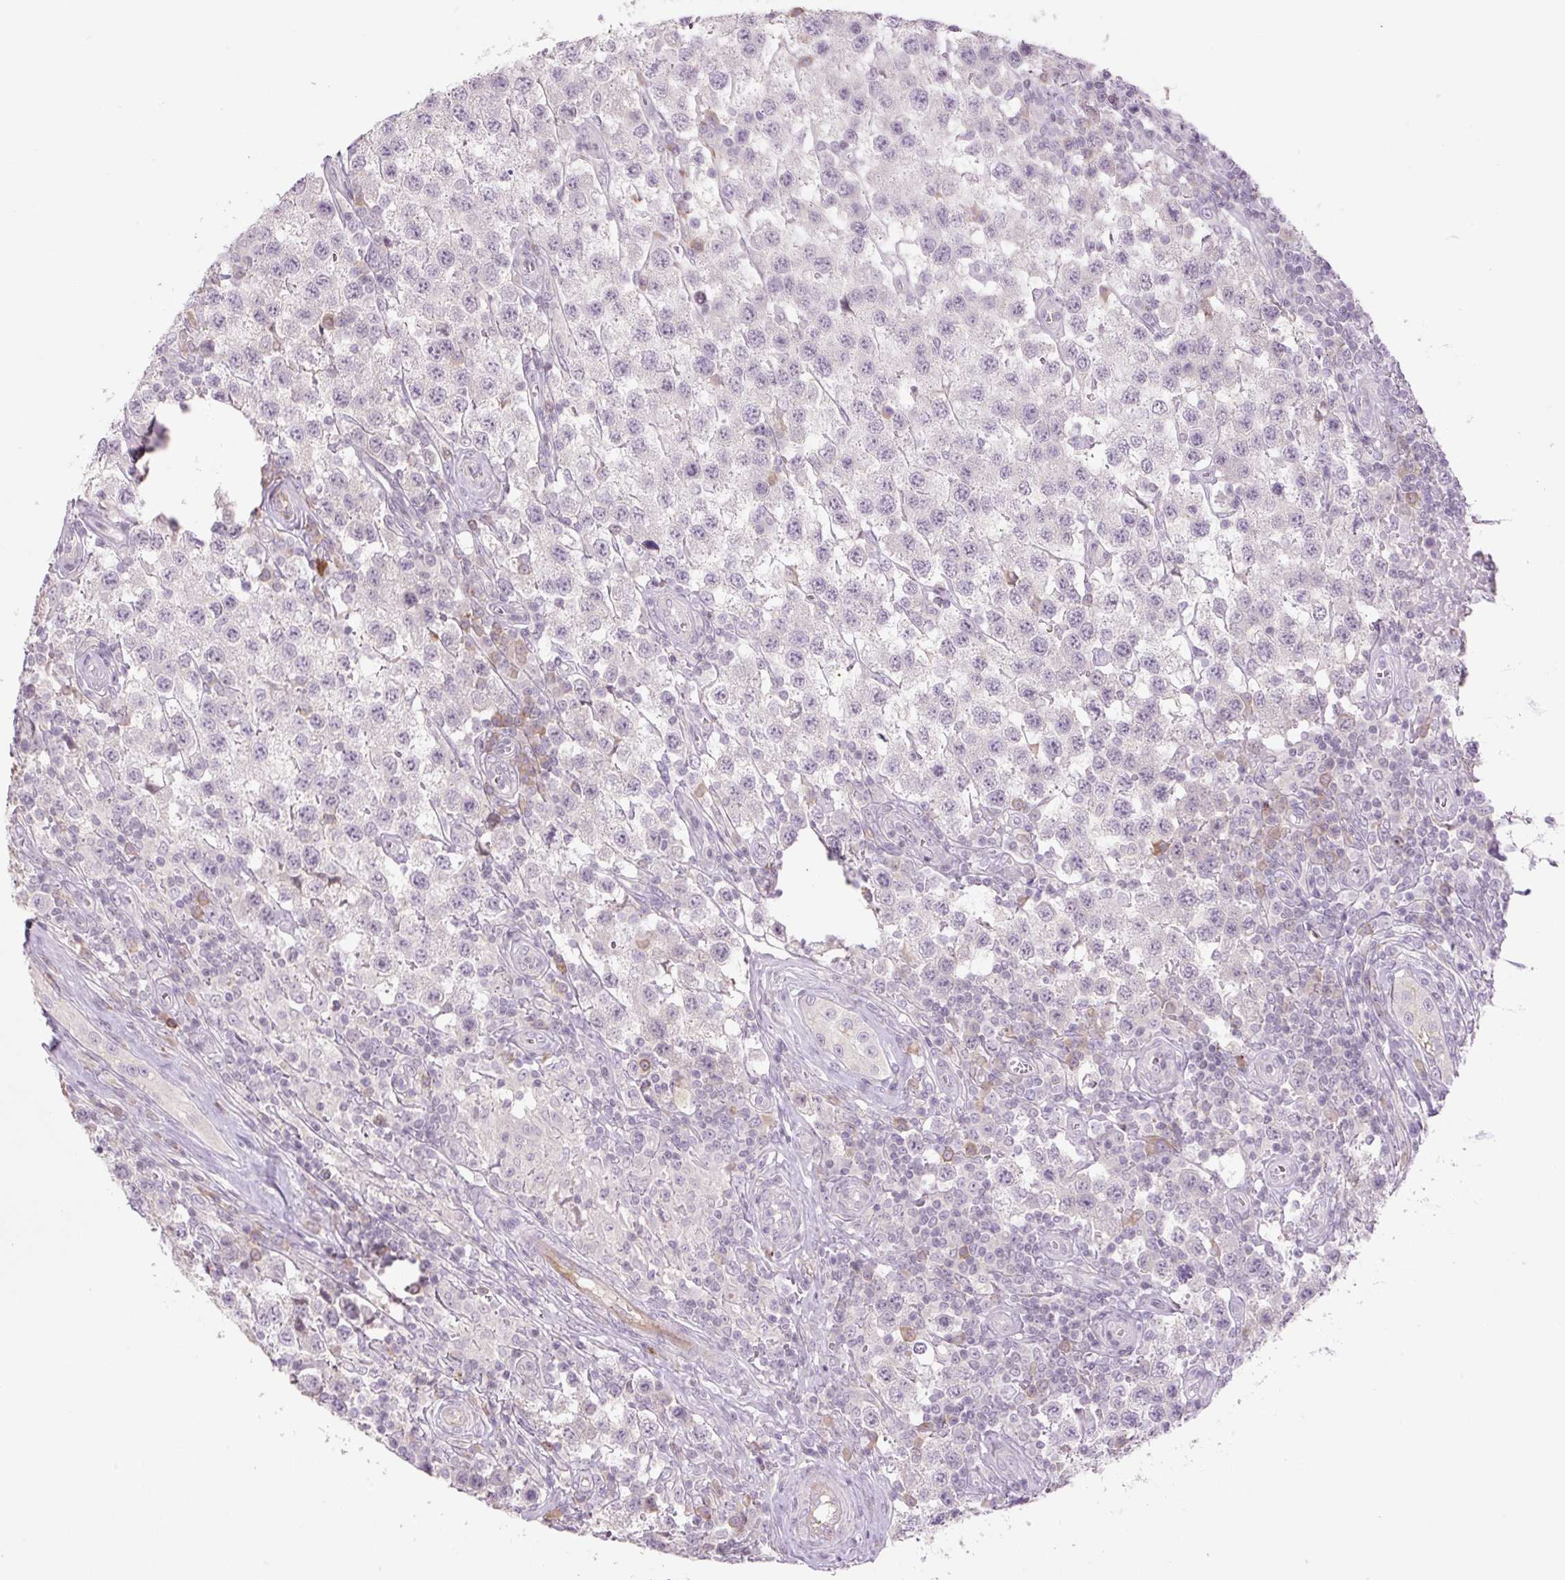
{"staining": {"intensity": "negative", "quantity": "none", "location": "none"}, "tissue": "testis cancer", "cell_type": "Tumor cells", "image_type": "cancer", "snomed": [{"axis": "morphology", "description": "Seminoma, NOS"}, {"axis": "topography", "description": "Testis"}], "caption": "DAB immunohistochemical staining of testis cancer displays no significant staining in tumor cells.", "gene": "TMEM100", "patient": {"sex": "male", "age": 34}}